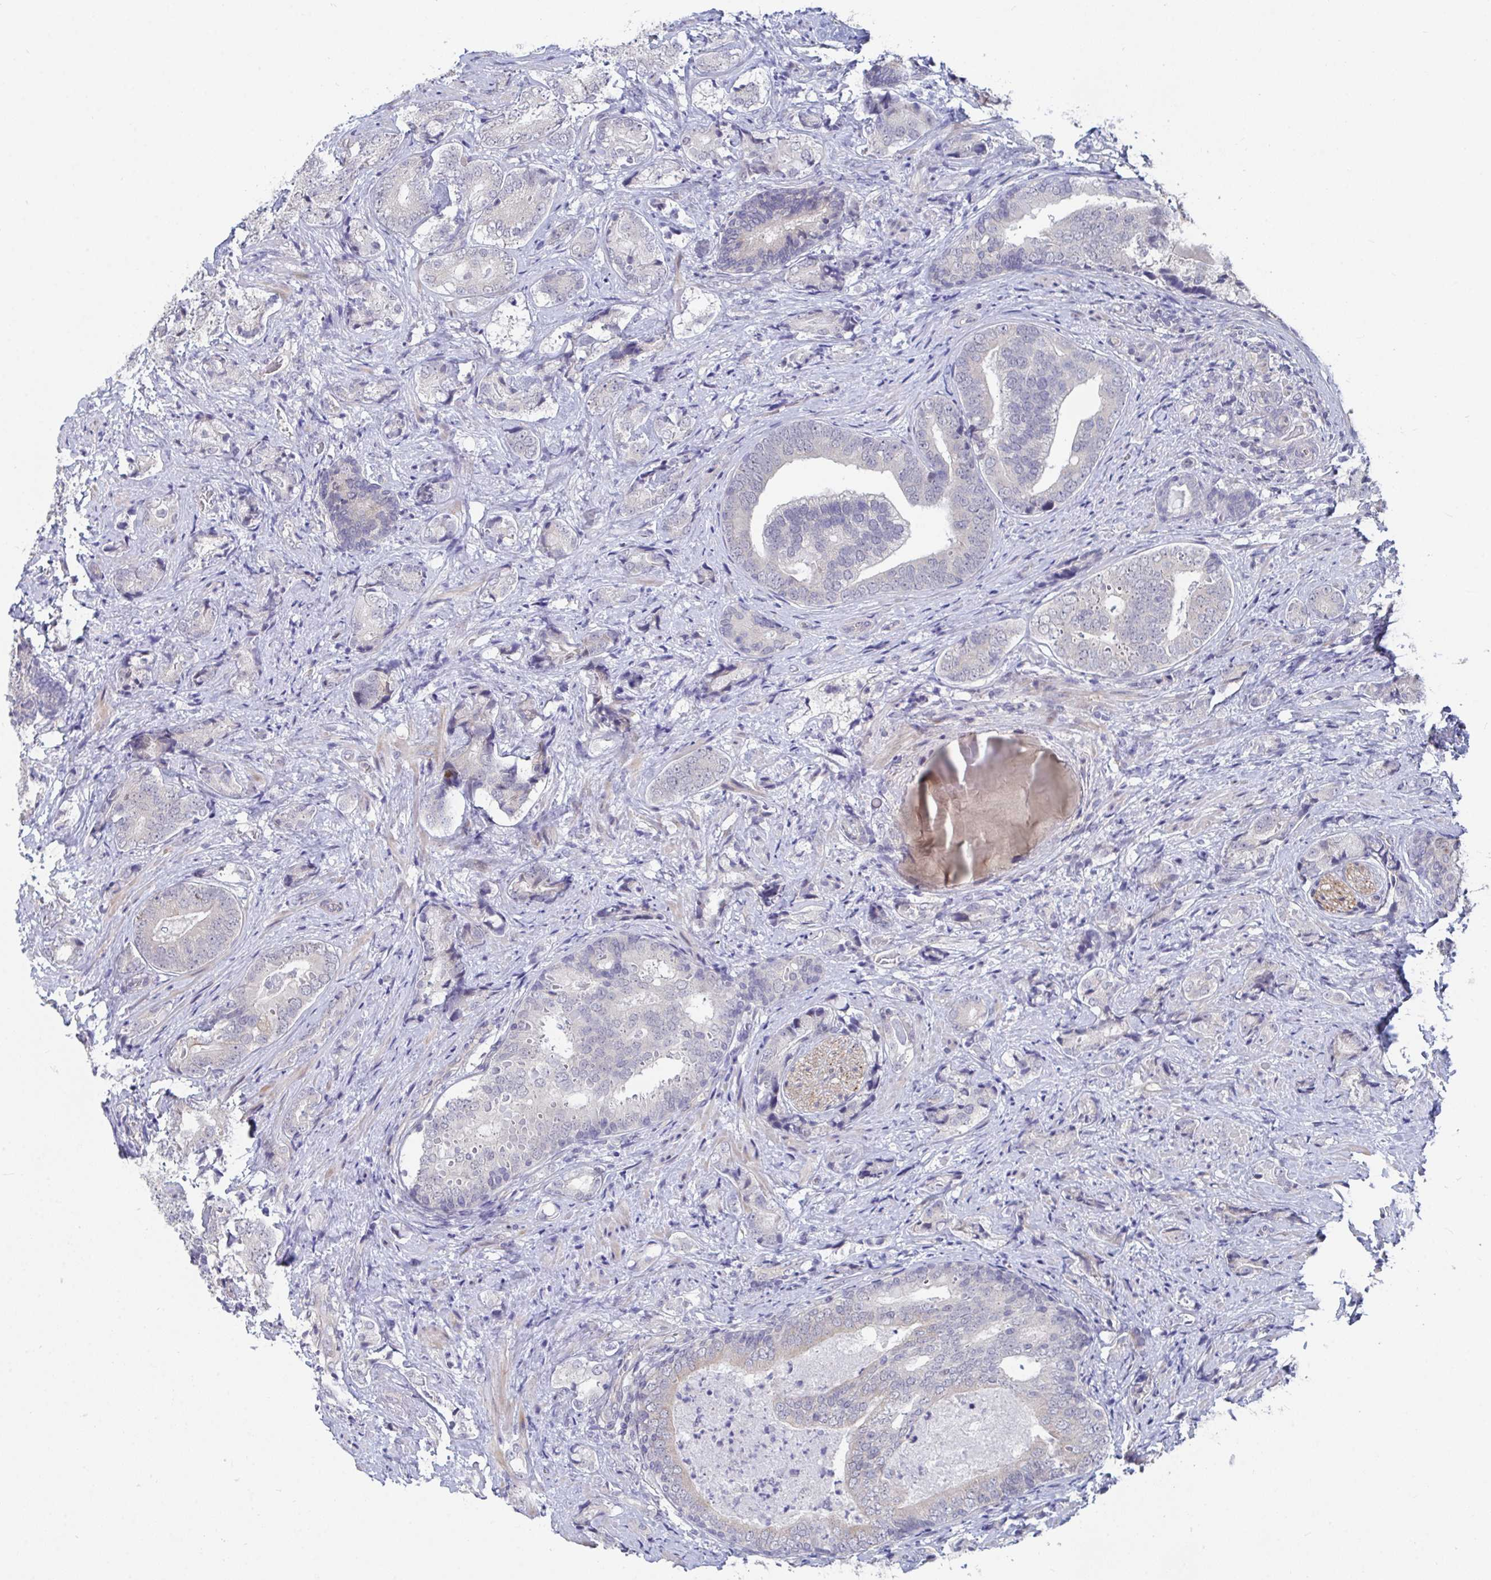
{"staining": {"intensity": "negative", "quantity": "none", "location": "none"}, "tissue": "prostate cancer", "cell_type": "Tumor cells", "image_type": "cancer", "snomed": [{"axis": "morphology", "description": "Adenocarcinoma, High grade"}, {"axis": "topography", "description": "Prostate"}], "caption": "Protein analysis of prostate cancer exhibits no significant staining in tumor cells.", "gene": "FAM156B", "patient": {"sex": "male", "age": 62}}